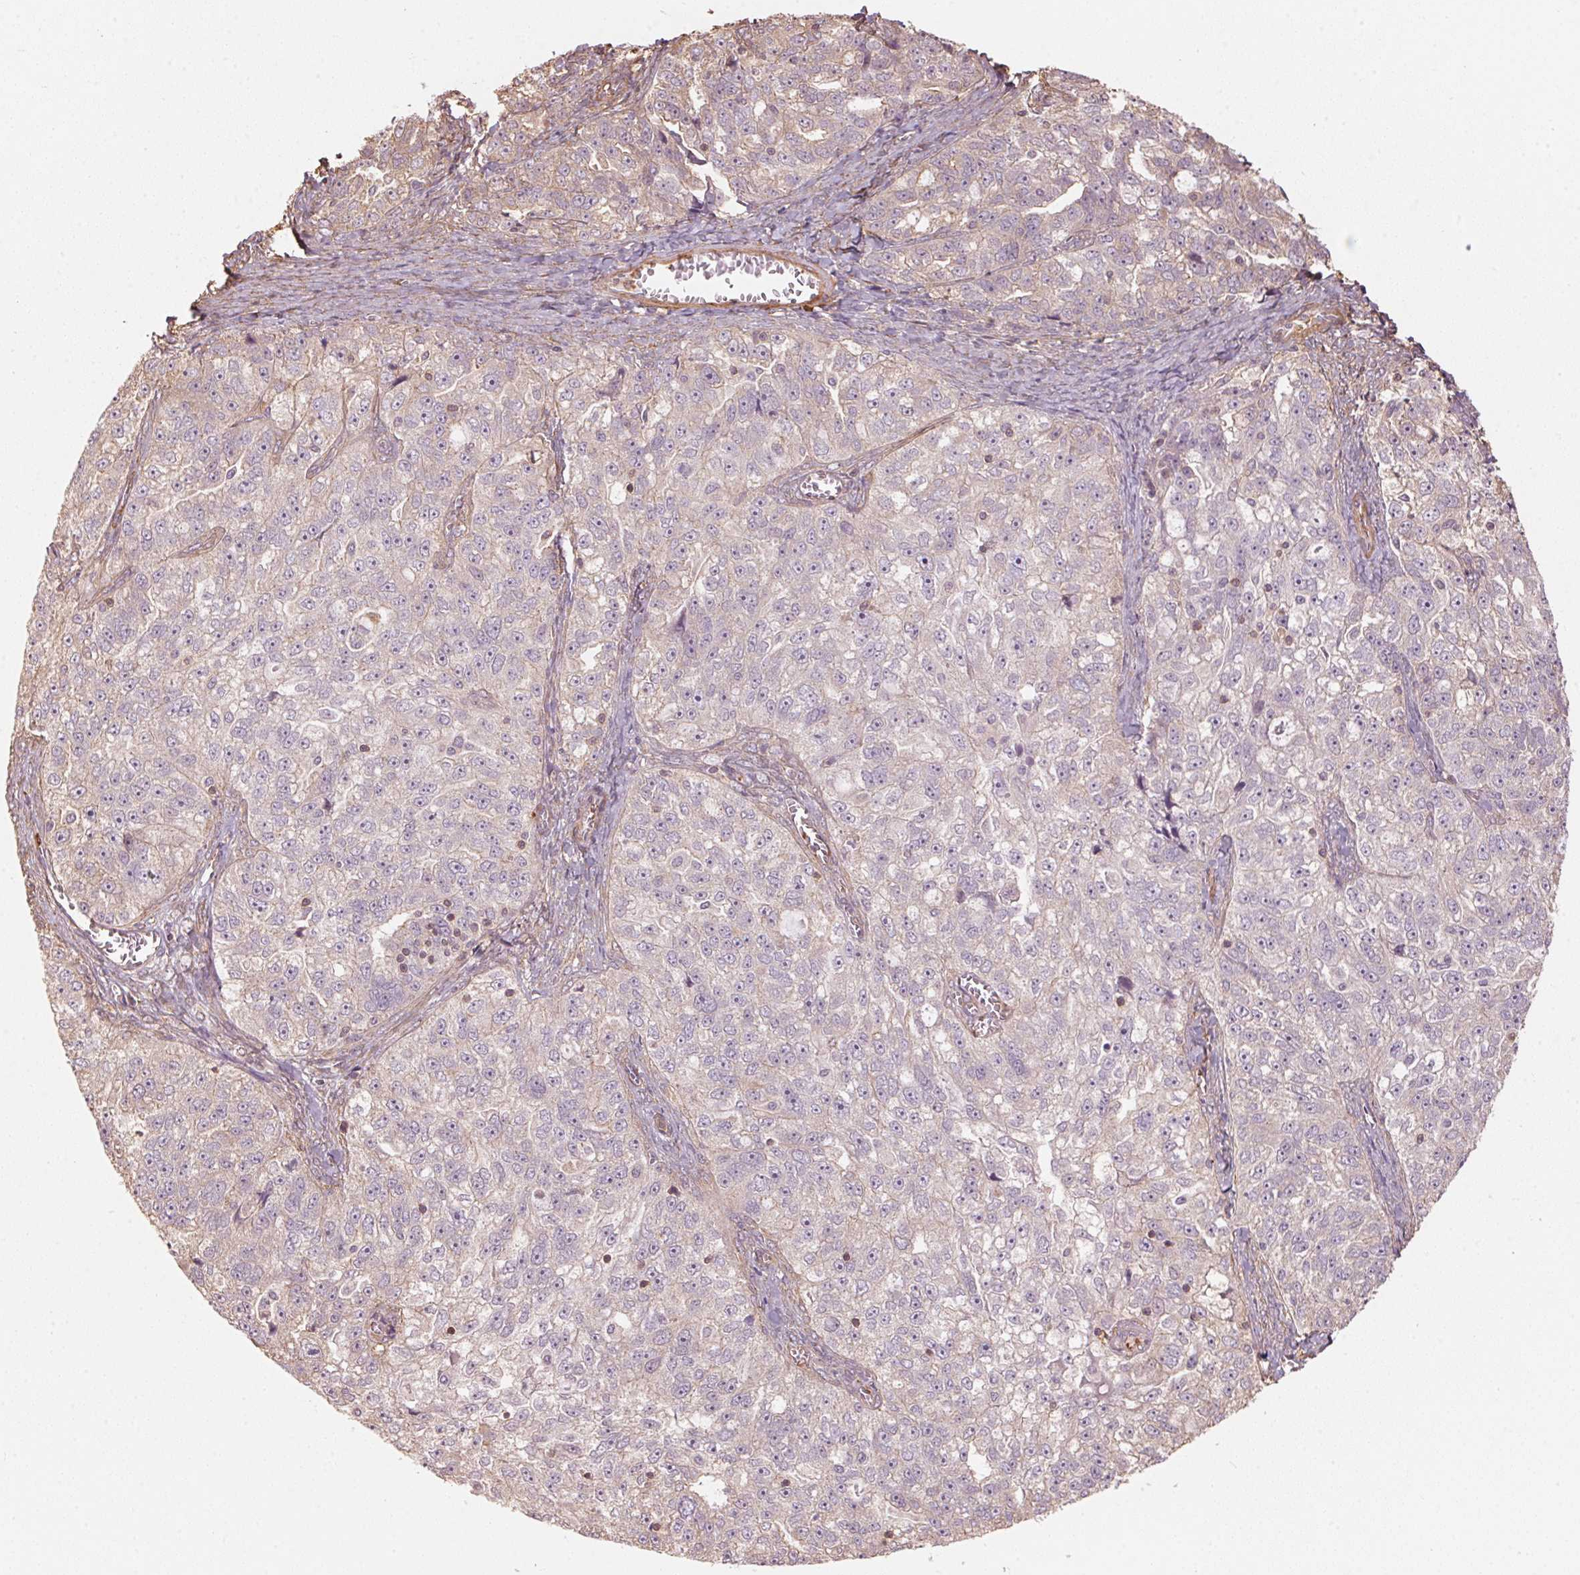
{"staining": {"intensity": "negative", "quantity": "none", "location": "none"}, "tissue": "ovarian cancer", "cell_type": "Tumor cells", "image_type": "cancer", "snomed": [{"axis": "morphology", "description": "Cystadenocarcinoma, serous, NOS"}, {"axis": "topography", "description": "Ovary"}], "caption": "This image is of serous cystadenocarcinoma (ovarian) stained with immunohistochemistry to label a protein in brown with the nuclei are counter-stained blue. There is no expression in tumor cells. (DAB immunohistochemistry visualized using brightfield microscopy, high magnification).", "gene": "QDPR", "patient": {"sex": "female", "age": 51}}